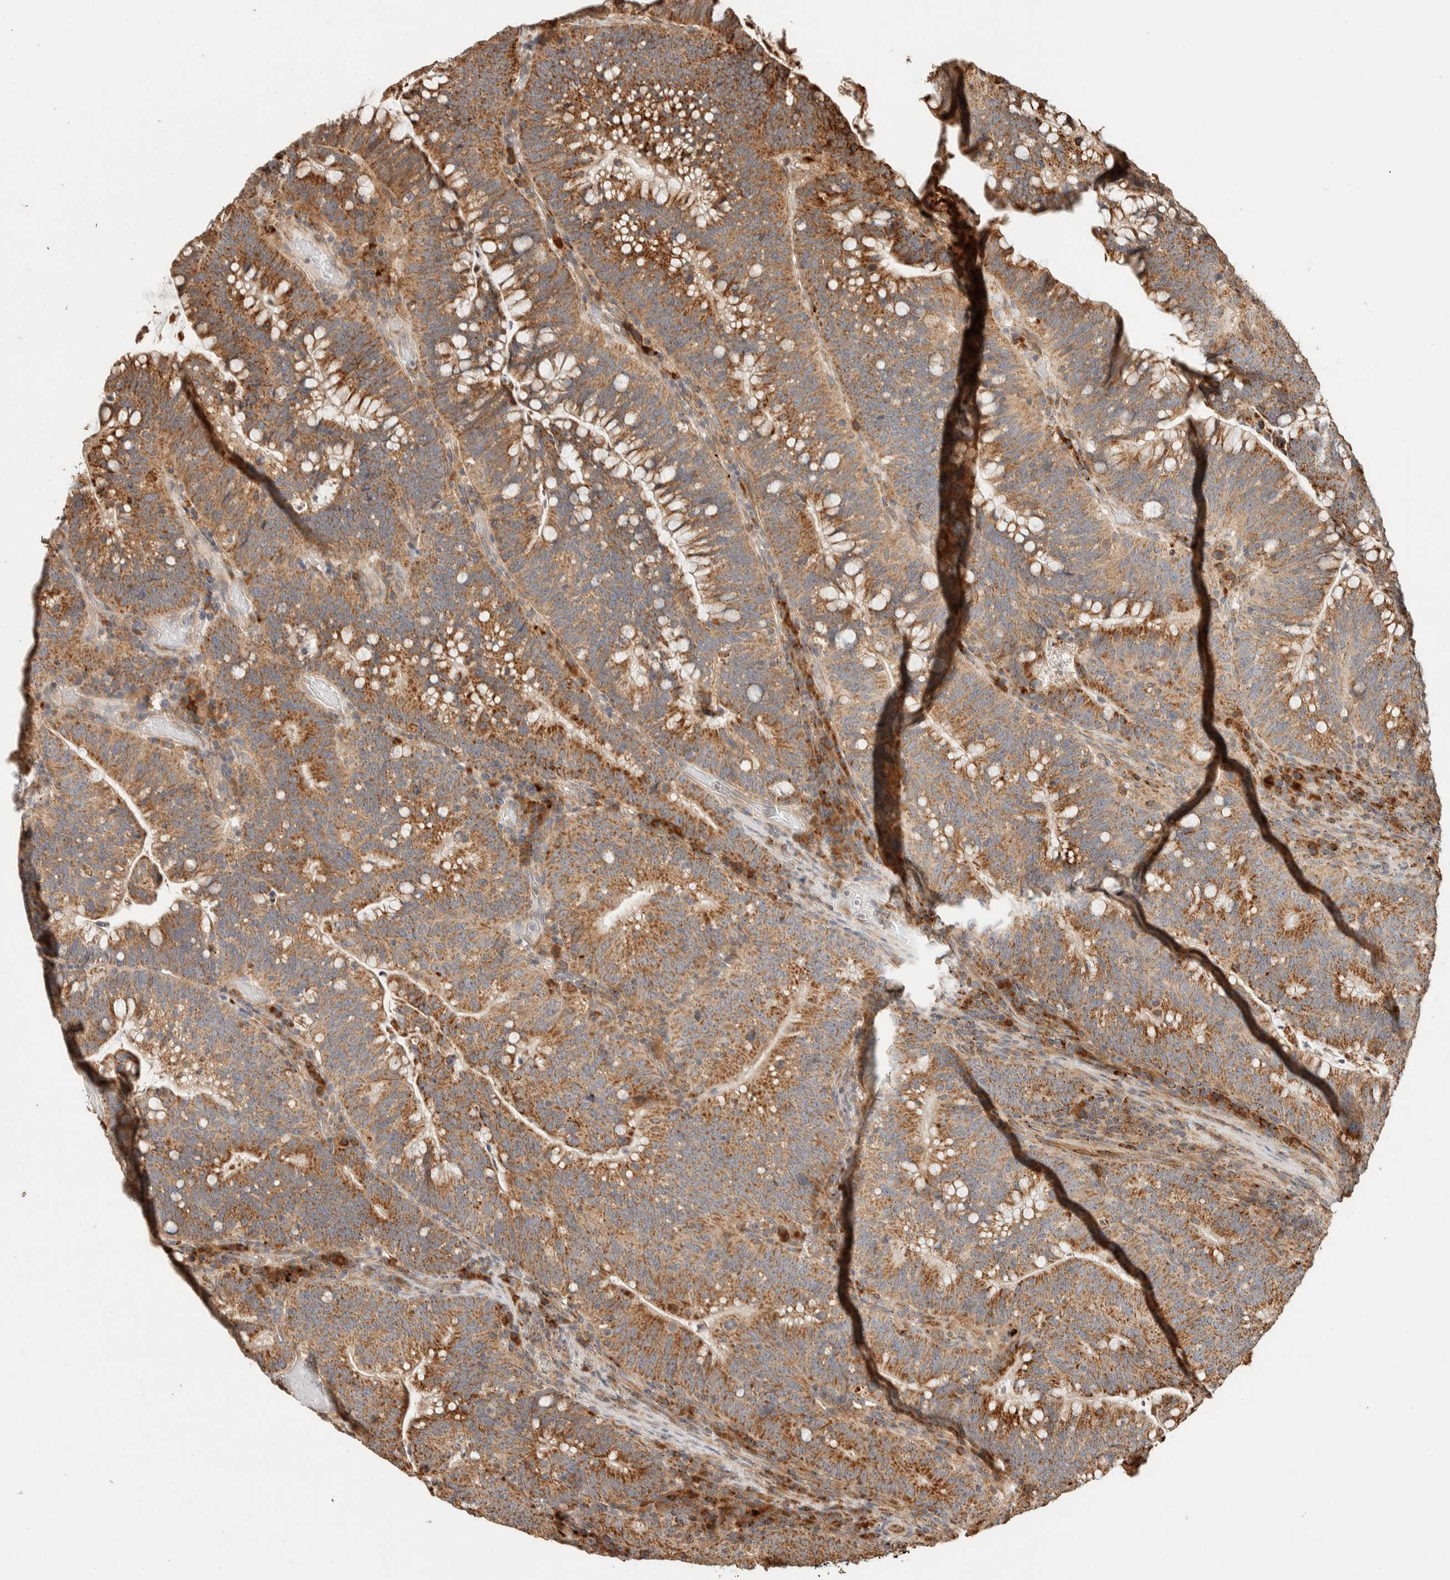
{"staining": {"intensity": "moderate", "quantity": ">75%", "location": "cytoplasmic/membranous"}, "tissue": "colorectal cancer", "cell_type": "Tumor cells", "image_type": "cancer", "snomed": [{"axis": "morphology", "description": "Adenocarcinoma, NOS"}, {"axis": "topography", "description": "Colon"}], "caption": "This photomicrograph exhibits IHC staining of colorectal adenocarcinoma, with medium moderate cytoplasmic/membranous positivity in about >75% of tumor cells.", "gene": "KIF9", "patient": {"sex": "female", "age": 66}}